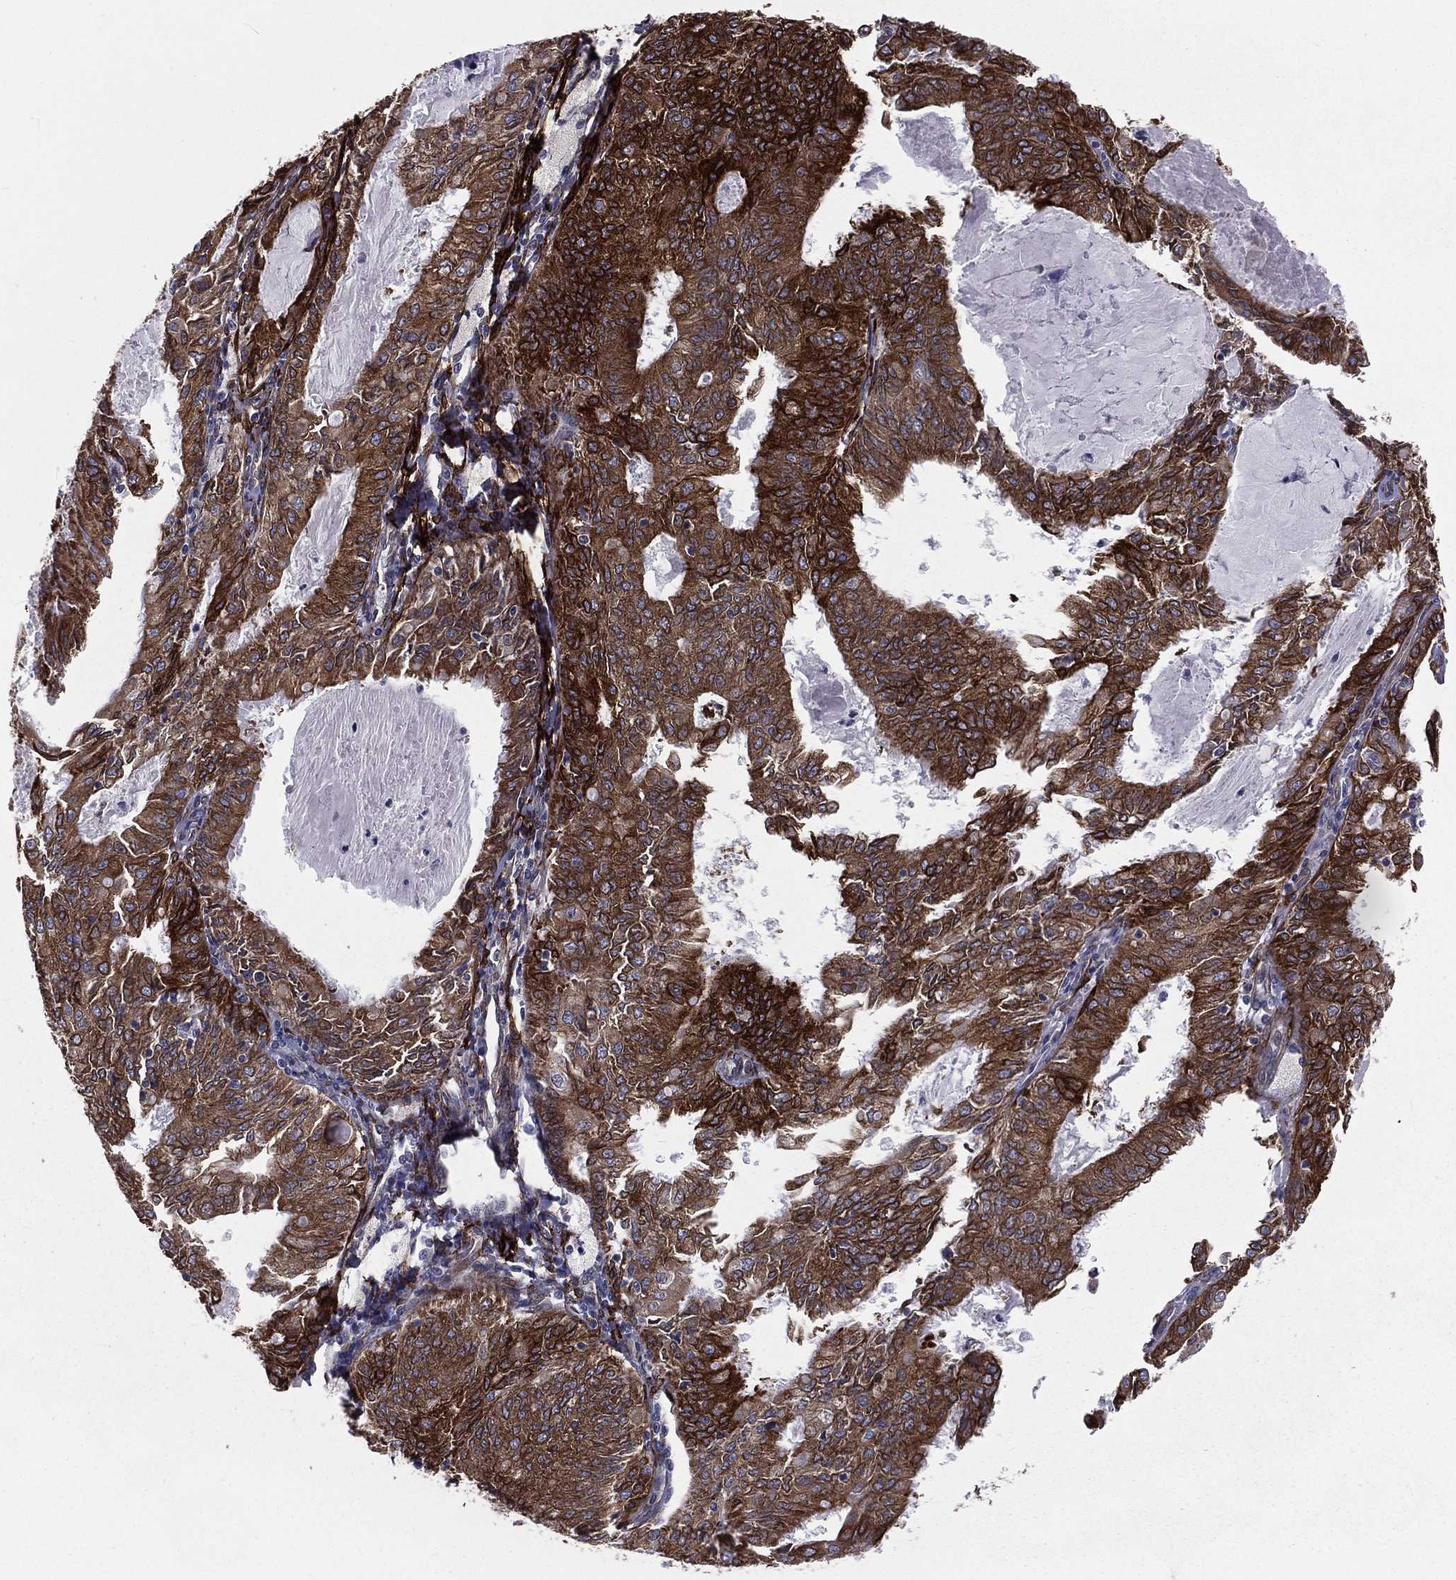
{"staining": {"intensity": "strong", "quantity": ">75%", "location": "cytoplasmic/membranous"}, "tissue": "endometrial cancer", "cell_type": "Tumor cells", "image_type": "cancer", "snomed": [{"axis": "morphology", "description": "Adenocarcinoma, NOS"}, {"axis": "topography", "description": "Endometrium"}], "caption": "Brown immunohistochemical staining in endometrial cancer (adenocarcinoma) shows strong cytoplasmic/membranous positivity in approximately >75% of tumor cells.", "gene": "PGRMC1", "patient": {"sex": "female", "age": 57}}